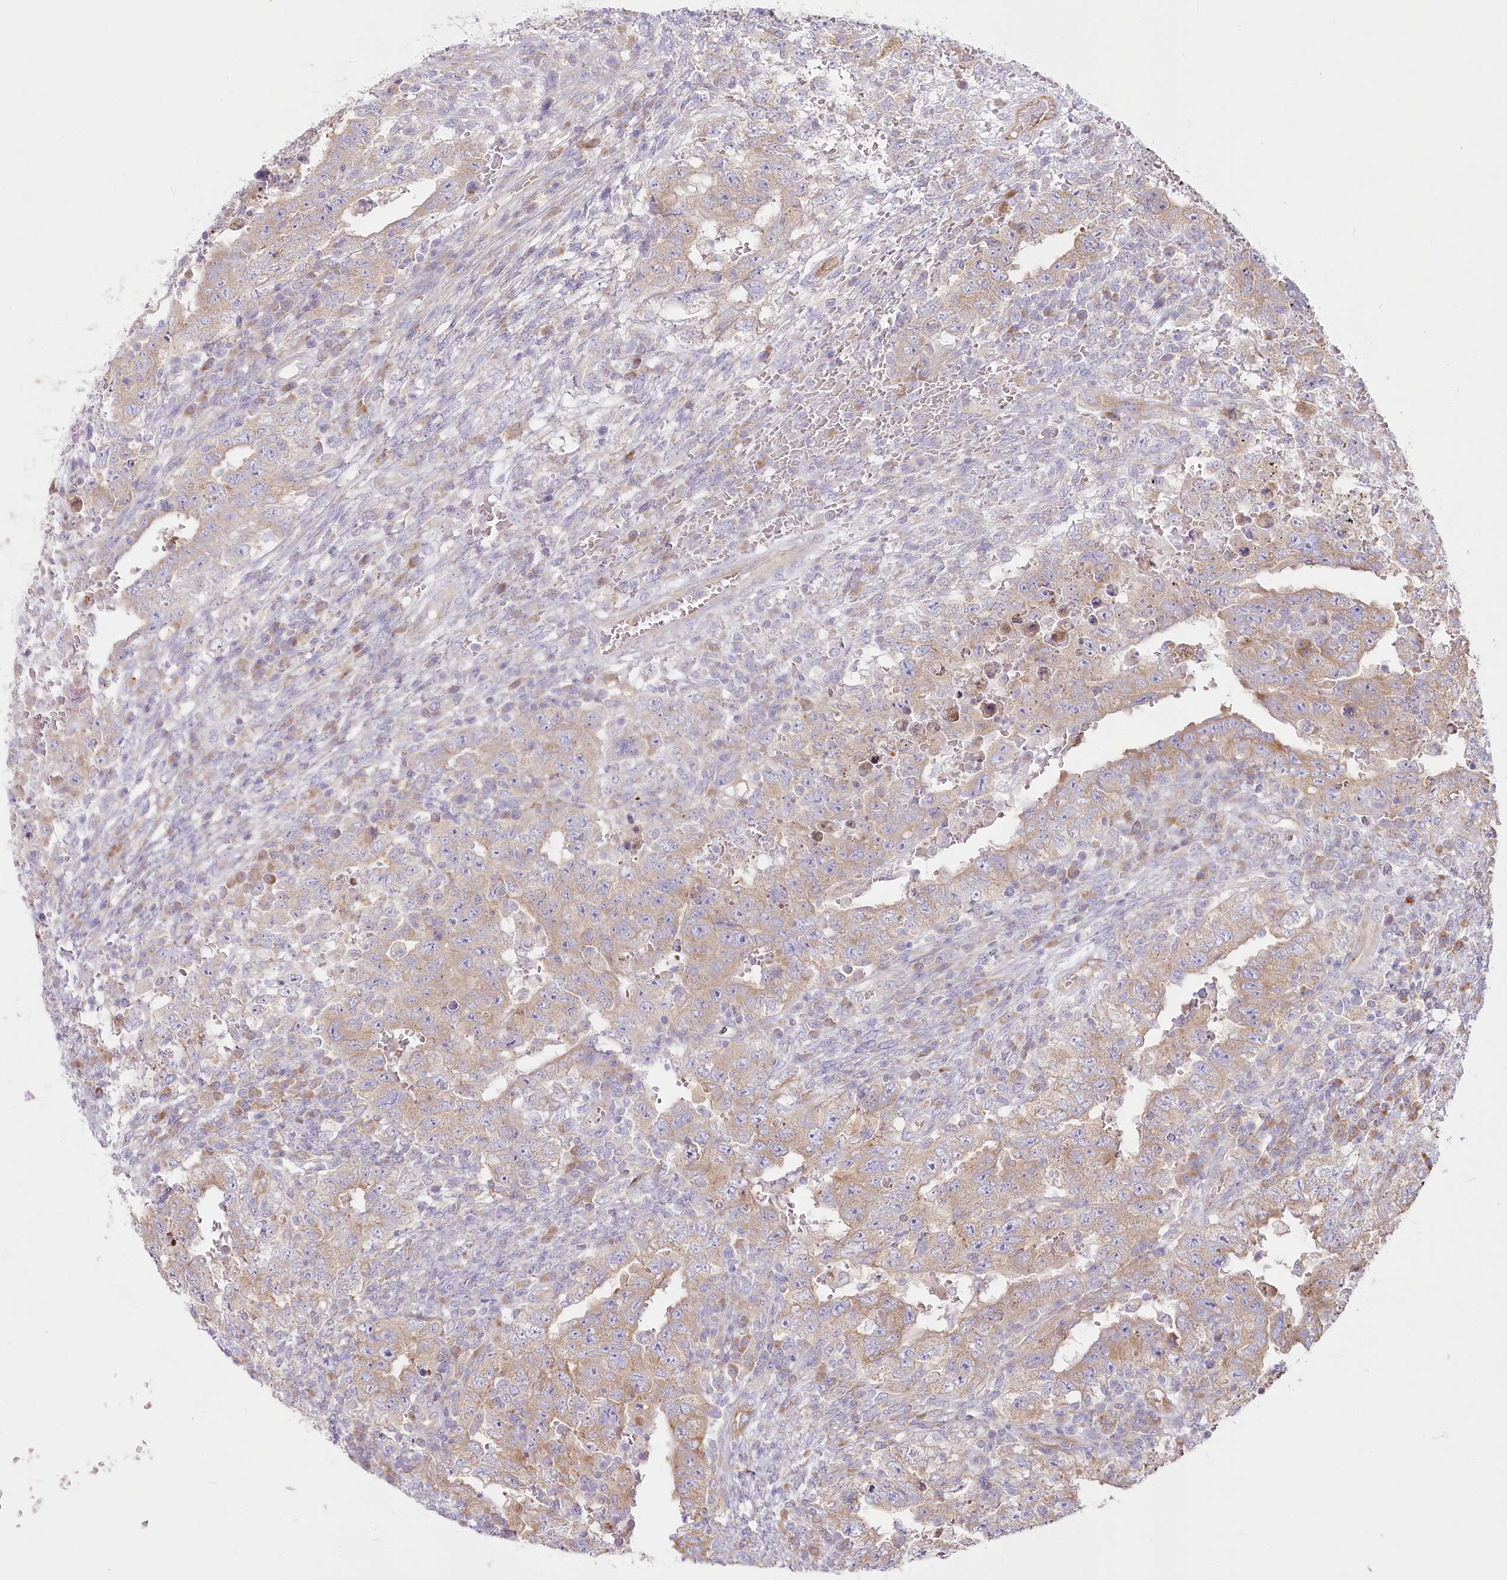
{"staining": {"intensity": "moderate", "quantity": ">75%", "location": "cytoplasmic/membranous"}, "tissue": "testis cancer", "cell_type": "Tumor cells", "image_type": "cancer", "snomed": [{"axis": "morphology", "description": "Carcinoma, Embryonal, NOS"}, {"axis": "topography", "description": "Testis"}], "caption": "Brown immunohistochemical staining in human testis cancer (embryonal carcinoma) reveals moderate cytoplasmic/membranous staining in about >75% of tumor cells. The protein is stained brown, and the nuclei are stained in blue (DAB (3,3'-diaminobenzidine) IHC with brightfield microscopy, high magnification).", "gene": "HARS2", "patient": {"sex": "male", "age": 26}}